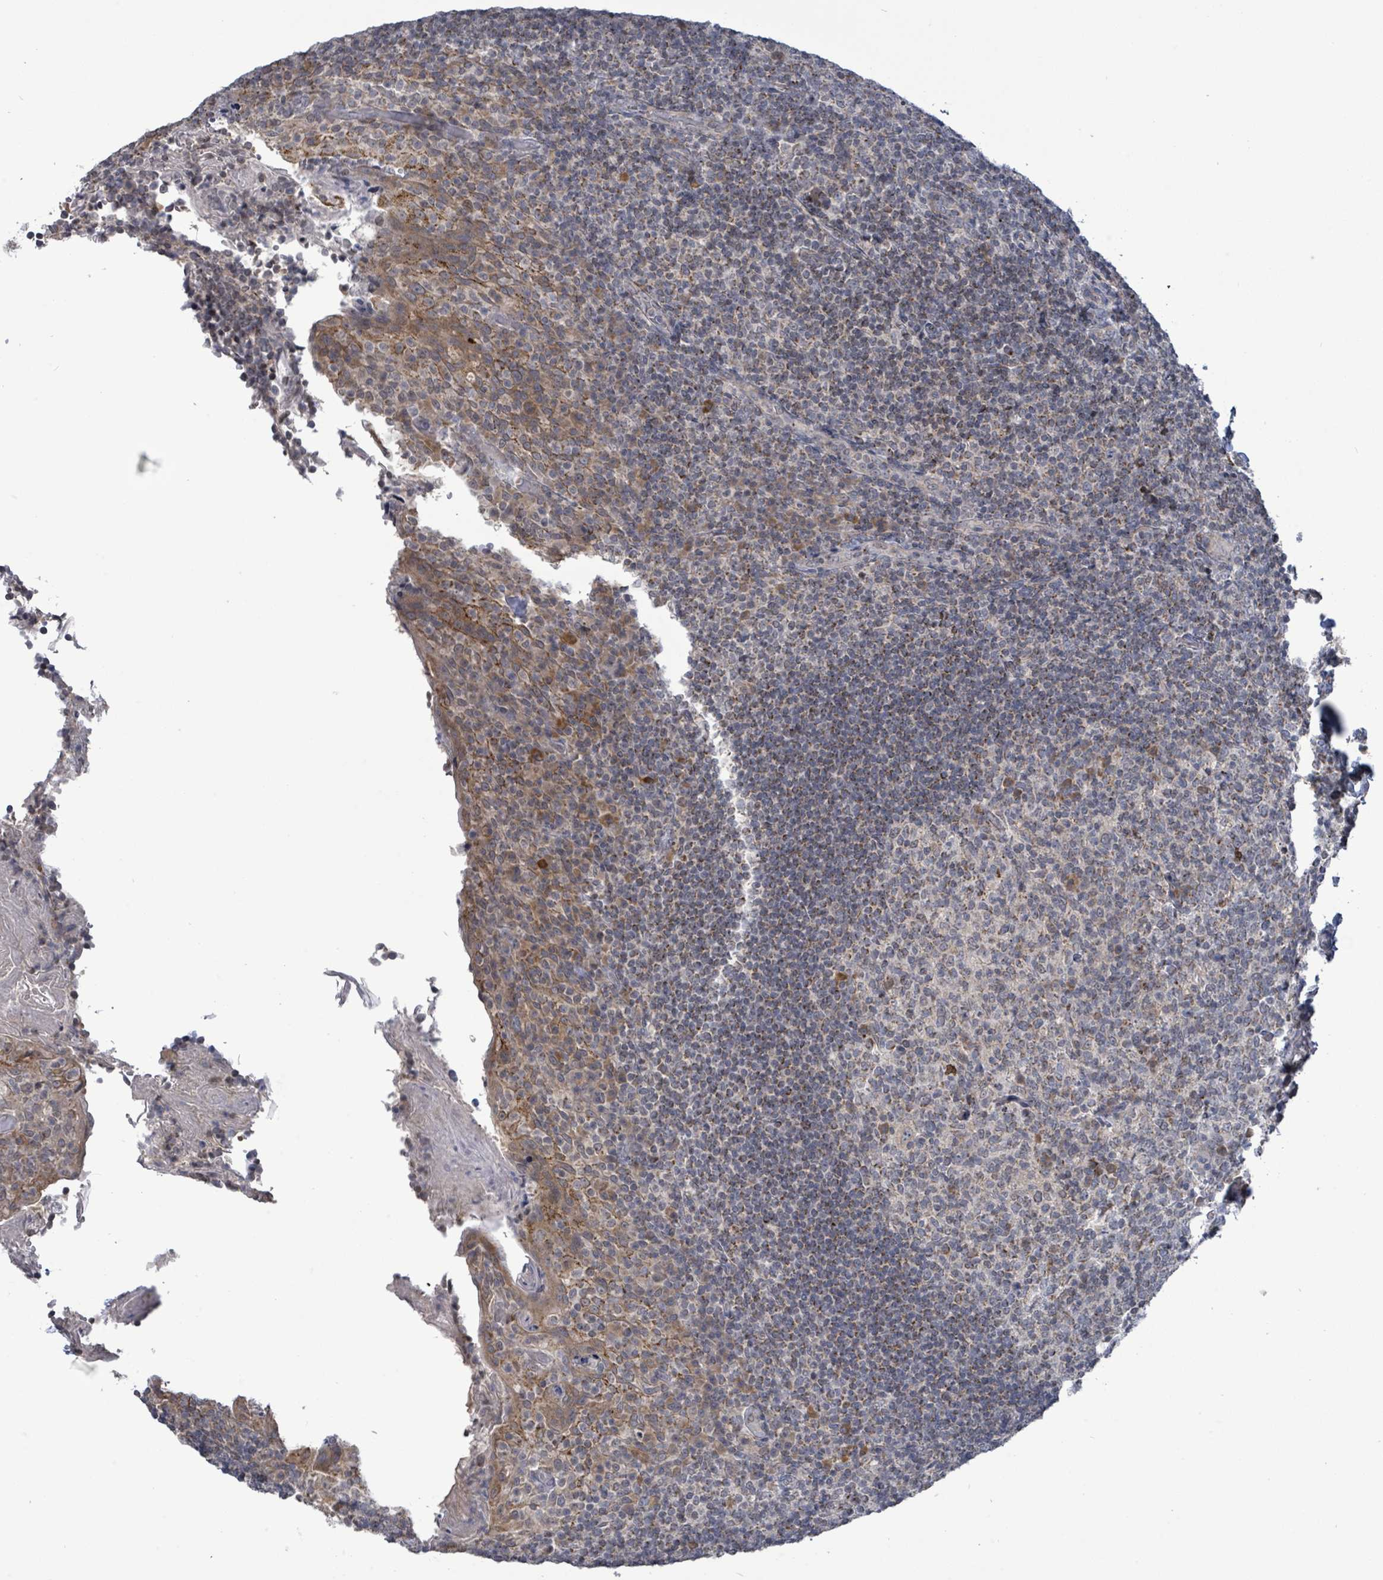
{"staining": {"intensity": "negative", "quantity": "none", "location": "none"}, "tissue": "tonsil", "cell_type": "Germinal center cells", "image_type": "normal", "snomed": [{"axis": "morphology", "description": "Normal tissue, NOS"}, {"axis": "topography", "description": "Tonsil"}], "caption": "High power microscopy histopathology image of an immunohistochemistry histopathology image of unremarkable tonsil, revealing no significant positivity in germinal center cells.", "gene": "COQ10B", "patient": {"sex": "female", "age": 10}}